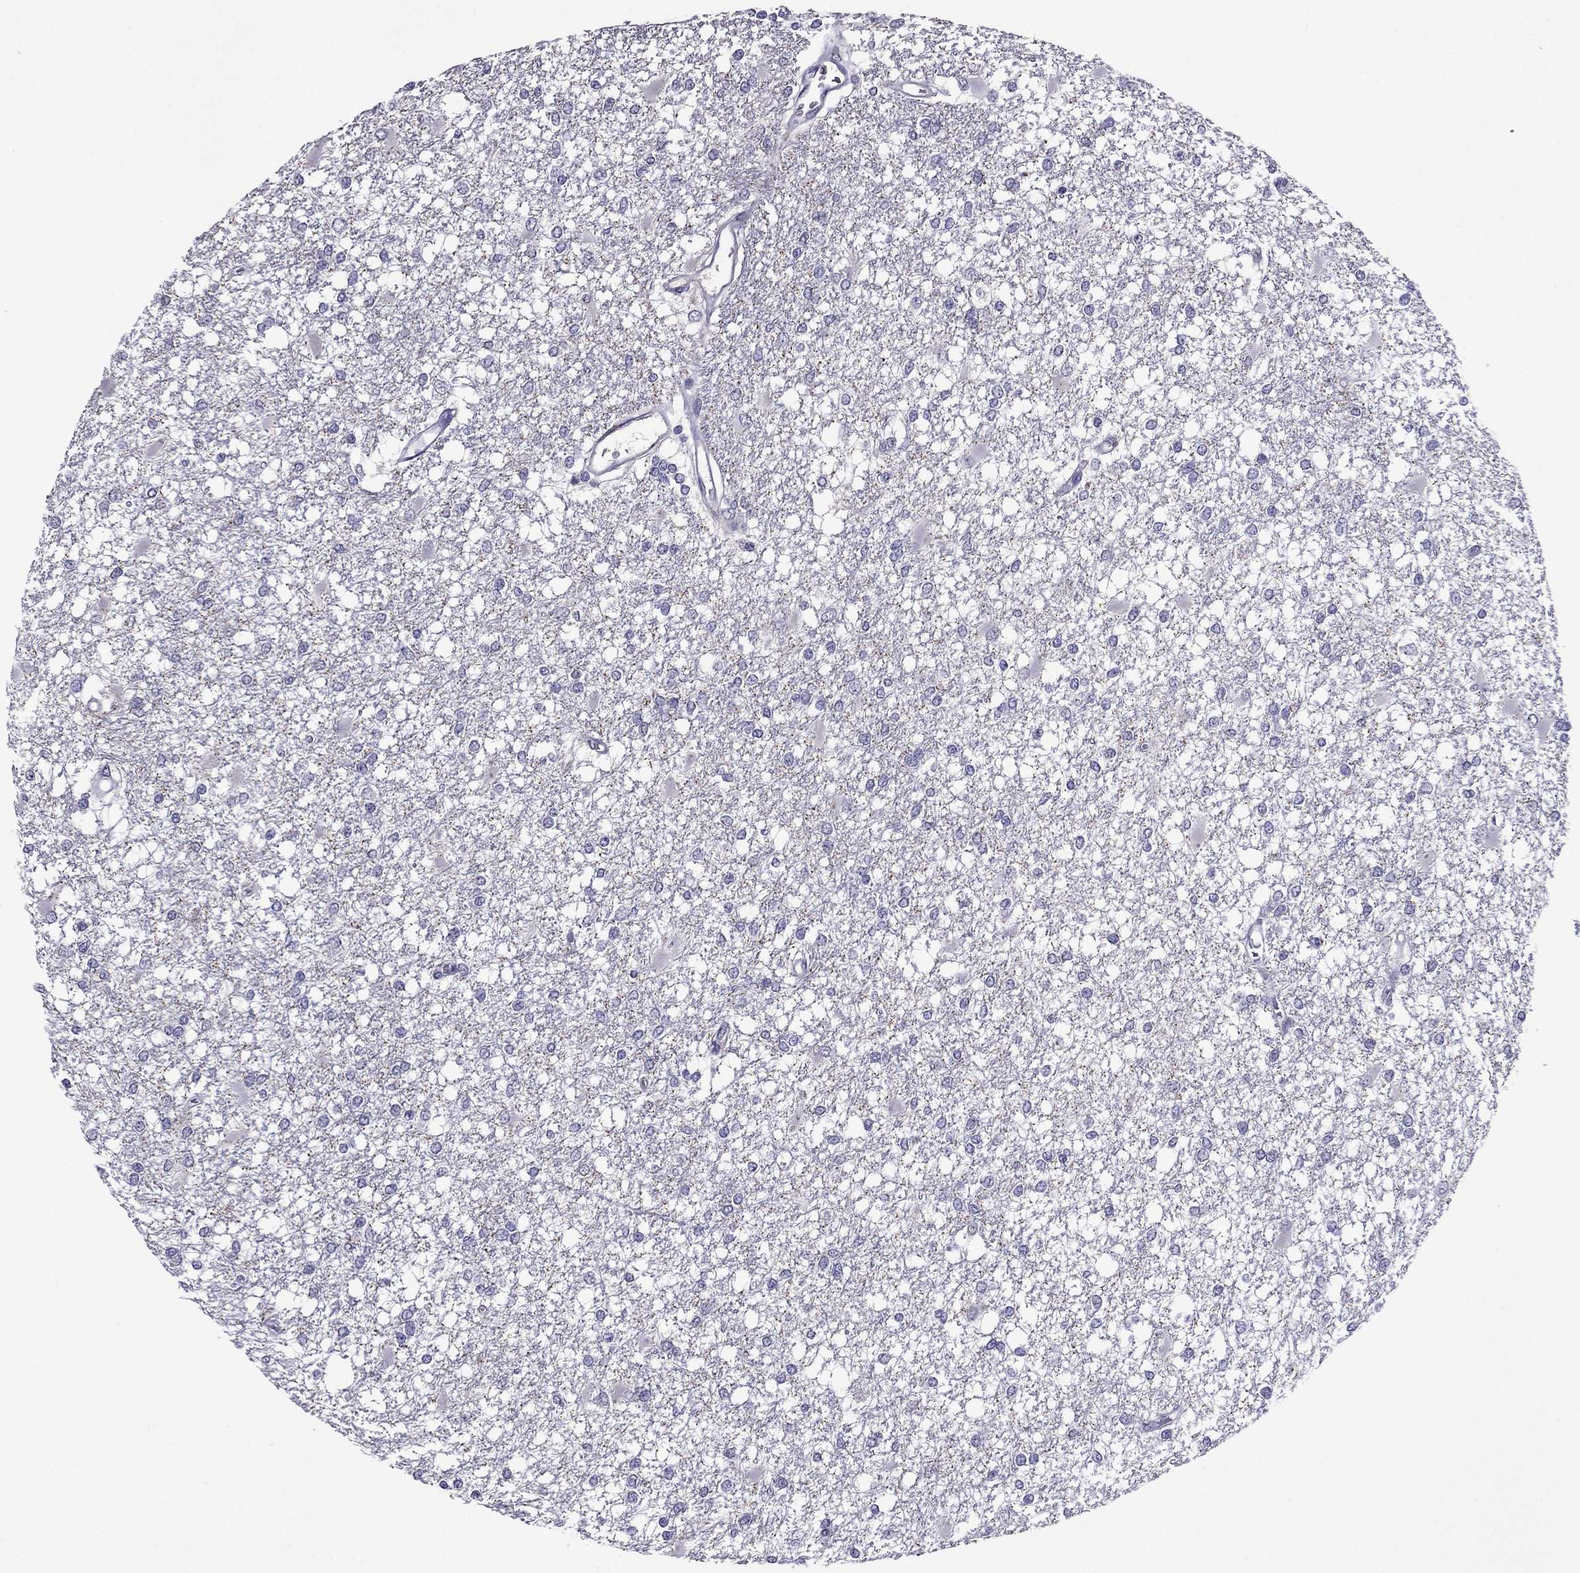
{"staining": {"intensity": "negative", "quantity": "none", "location": "none"}, "tissue": "glioma", "cell_type": "Tumor cells", "image_type": "cancer", "snomed": [{"axis": "morphology", "description": "Glioma, malignant, High grade"}, {"axis": "topography", "description": "Cerebral cortex"}], "caption": "Tumor cells show no significant positivity in glioma.", "gene": "SPTBN4", "patient": {"sex": "male", "age": 79}}